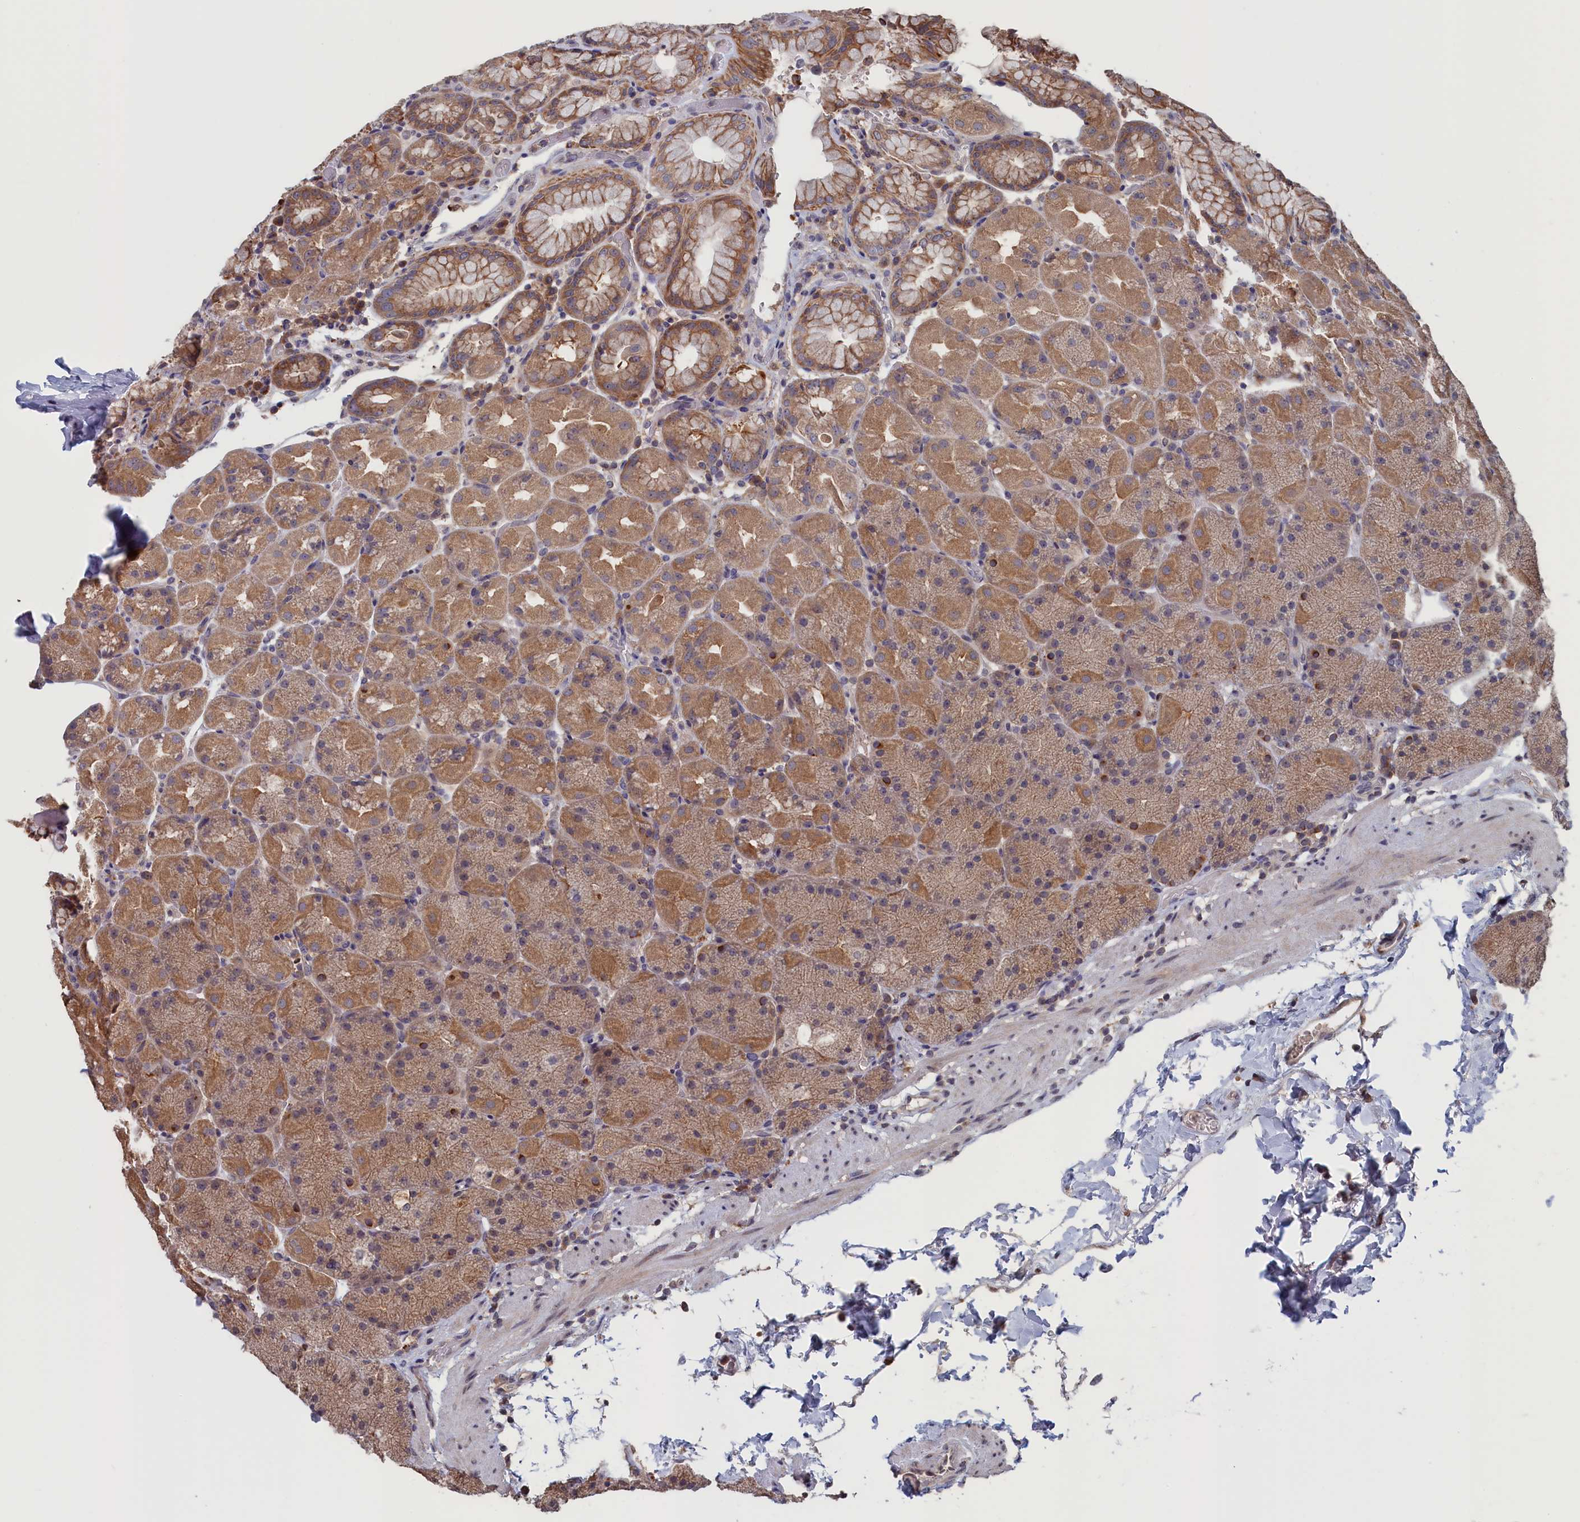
{"staining": {"intensity": "moderate", "quantity": ">75%", "location": "cytoplasmic/membranous"}, "tissue": "stomach", "cell_type": "Glandular cells", "image_type": "normal", "snomed": [{"axis": "morphology", "description": "Normal tissue, NOS"}, {"axis": "topography", "description": "Stomach, upper"}, {"axis": "topography", "description": "Stomach, lower"}], "caption": "Moderate cytoplasmic/membranous staining is identified in about >75% of glandular cells in unremarkable stomach. (DAB (3,3'-diaminobenzidine) IHC, brown staining for protein, blue staining for nuclei).", "gene": "CACTIN", "patient": {"sex": "male", "age": 67}}